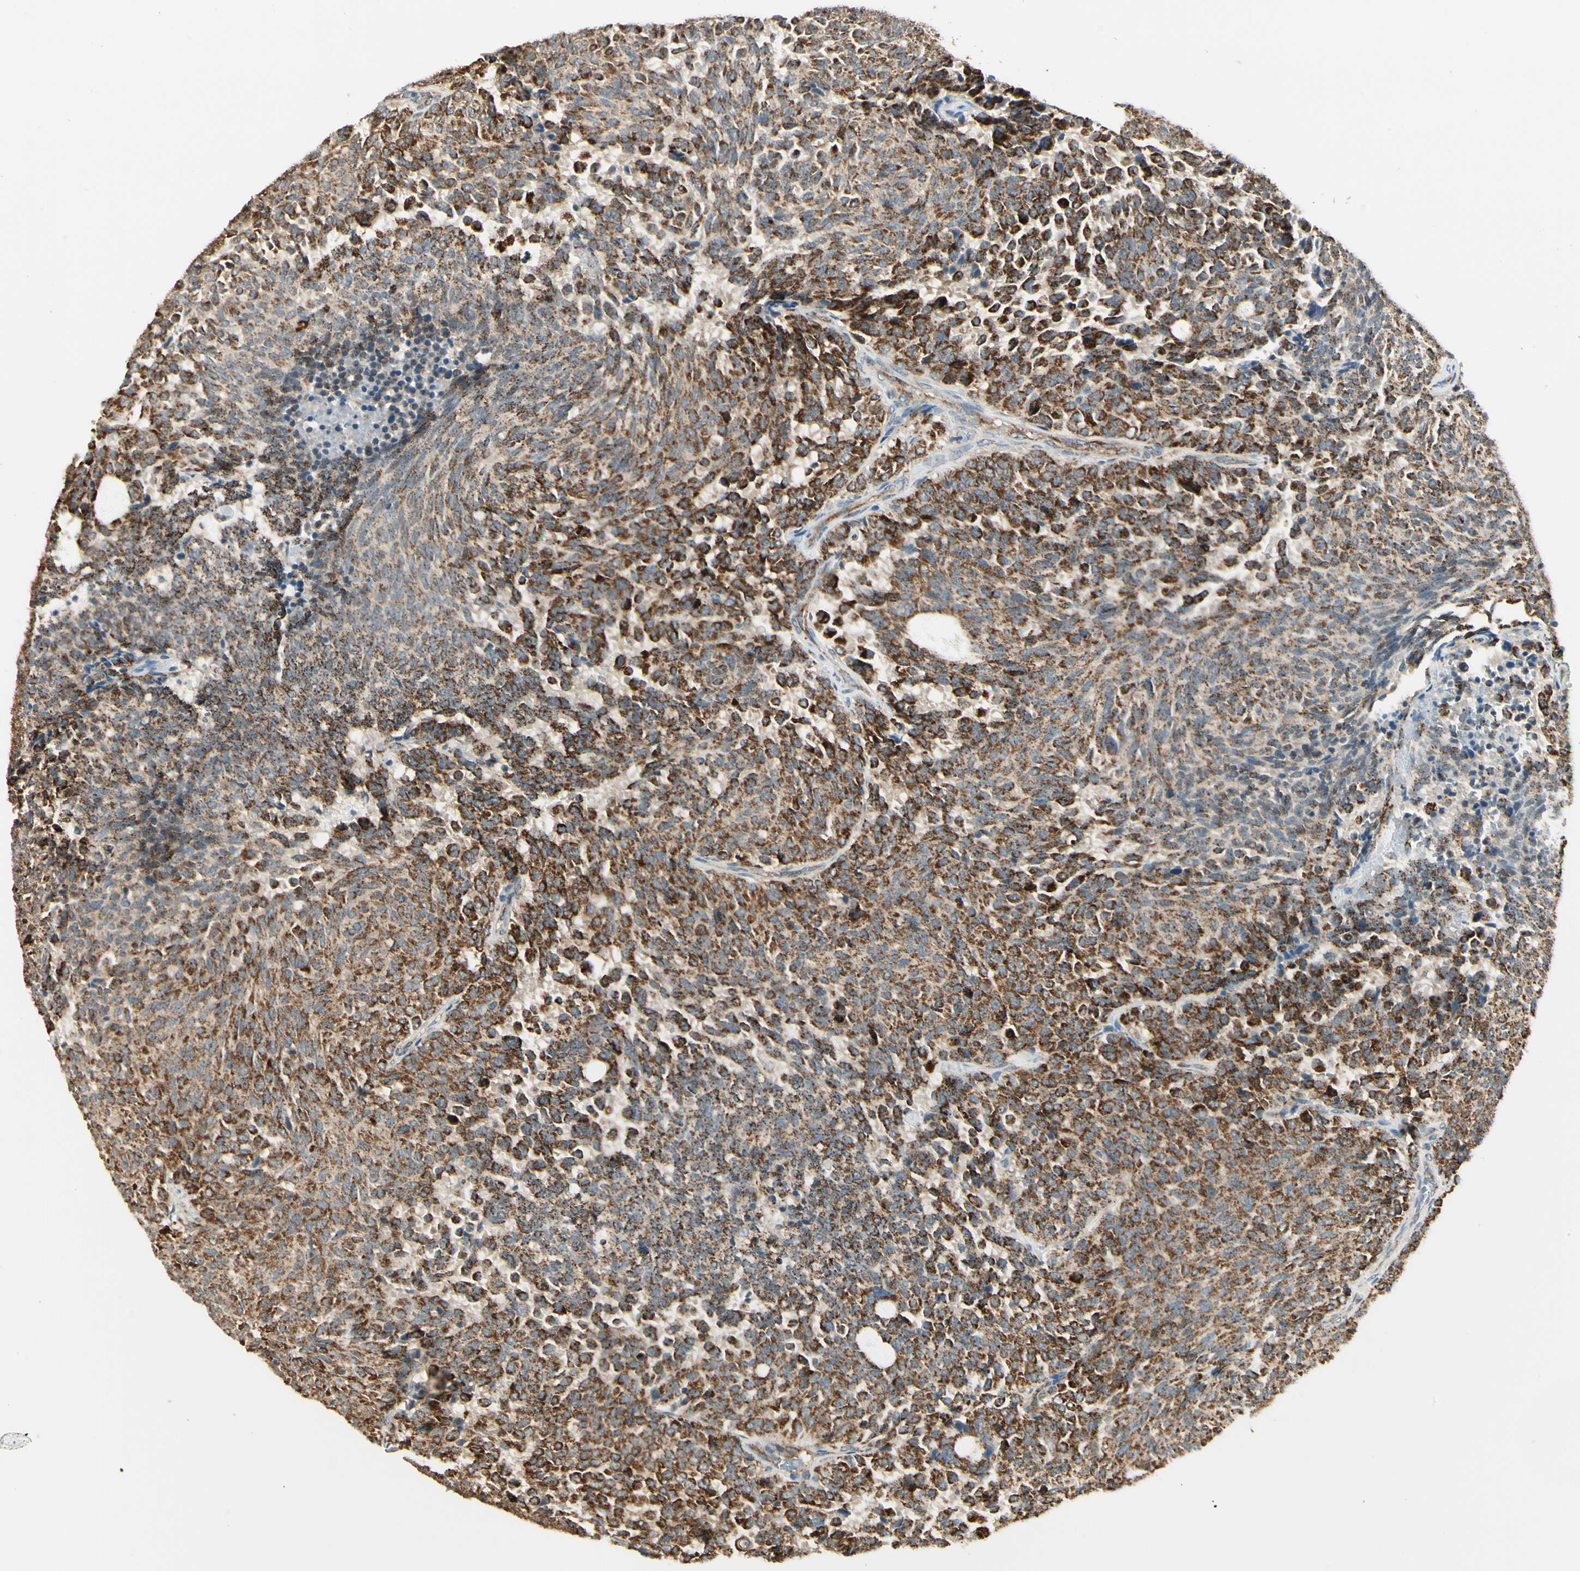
{"staining": {"intensity": "strong", "quantity": ">75%", "location": "cytoplasmic/membranous"}, "tissue": "carcinoid", "cell_type": "Tumor cells", "image_type": "cancer", "snomed": [{"axis": "morphology", "description": "Carcinoid, malignant, NOS"}, {"axis": "topography", "description": "Pancreas"}], "caption": "Strong cytoplasmic/membranous protein staining is seen in approximately >75% of tumor cells in carcinoid (malignant). (DAB IHC, brown staining for protein, blue staining for nuclei).", "gene": "EPHB3", "patient": {"sex": "female", "age": 54}}